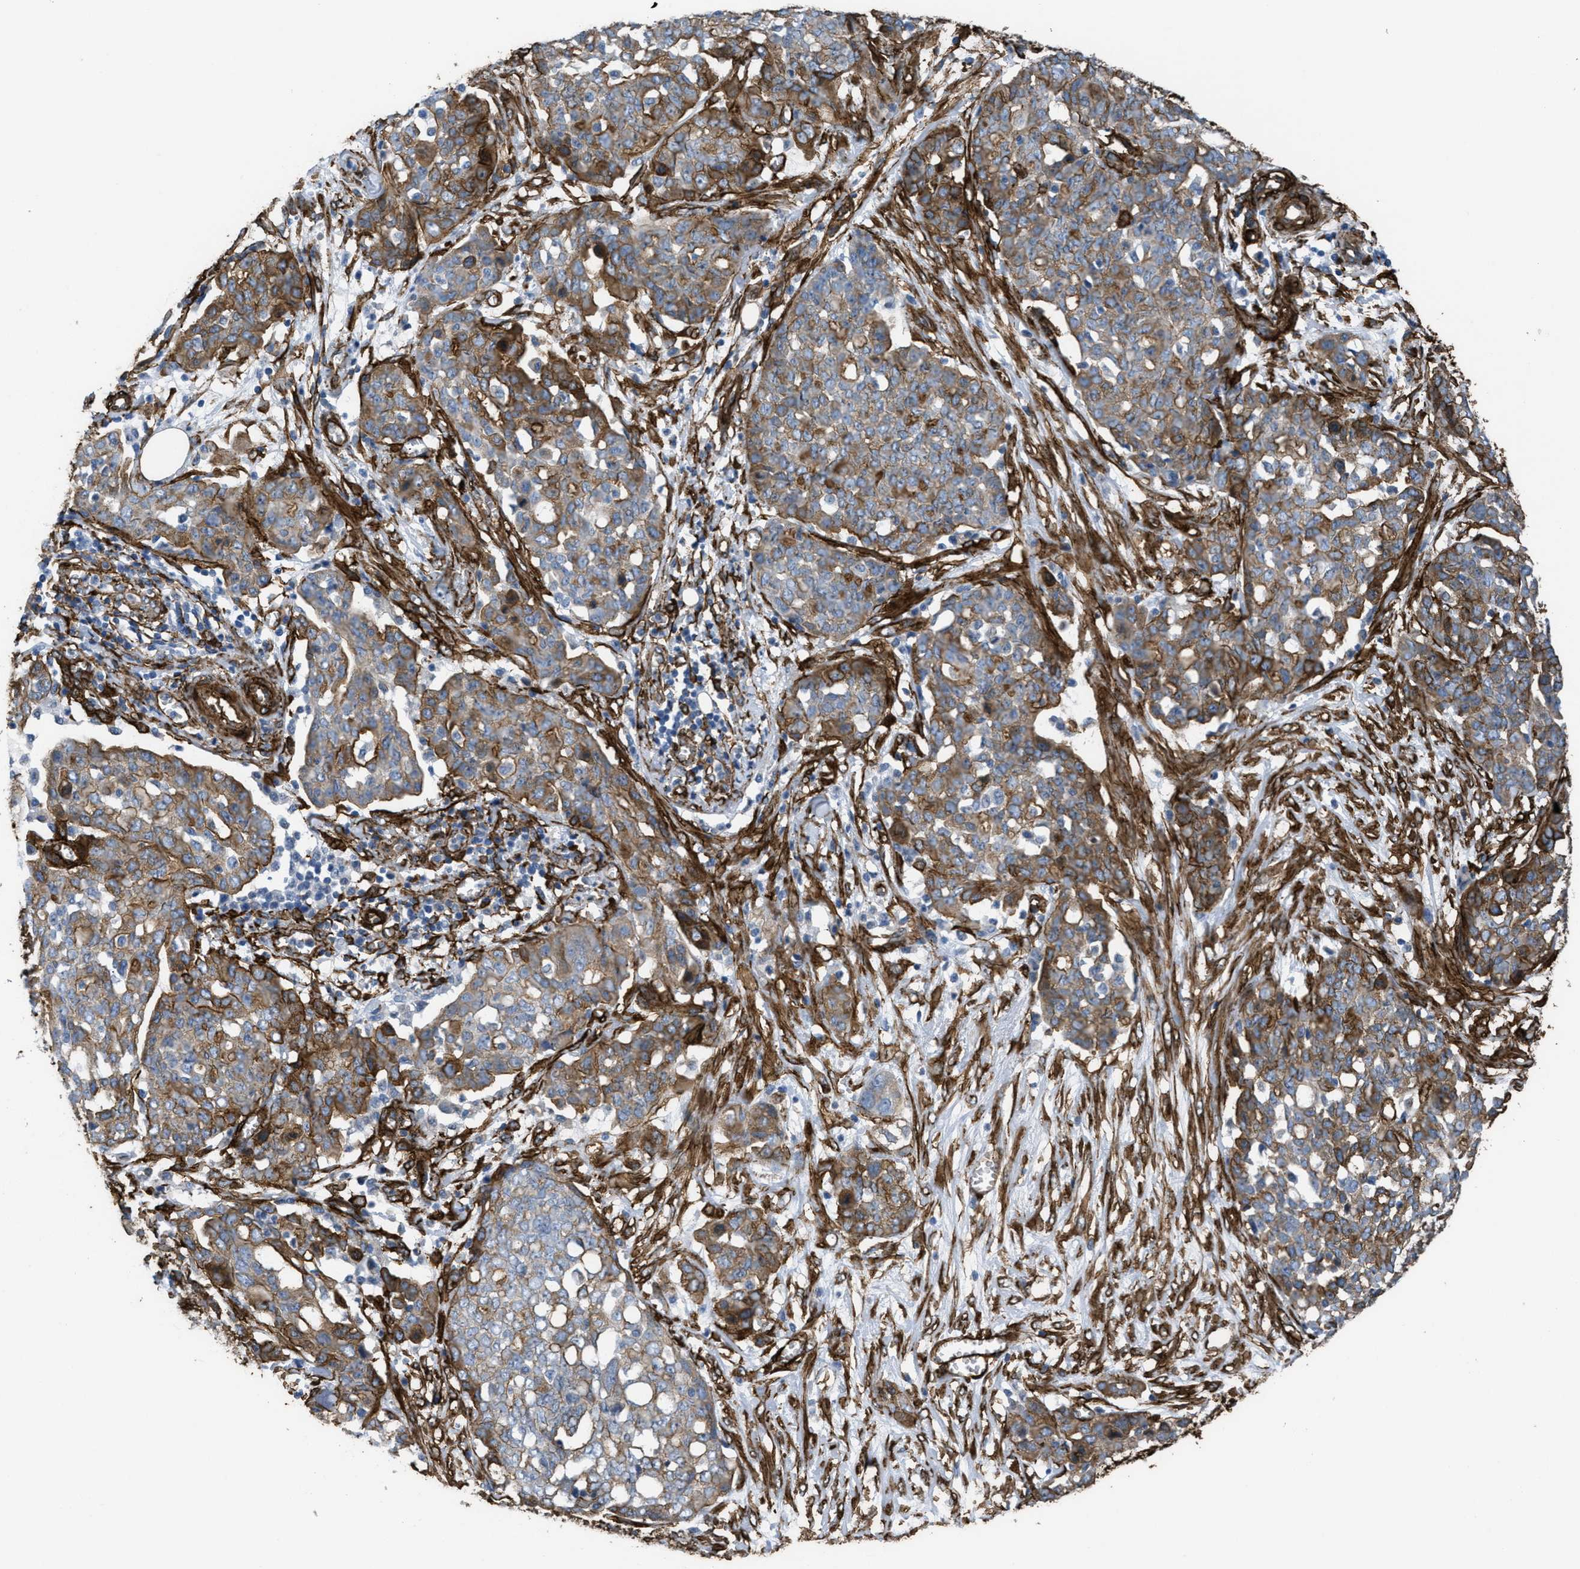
{"staining": {"intensity": "moderate", "quantity": ">75%", "location": "cytoplasmic/membranous"}, "tissue": "ovarian cancer", "cell_type": "Tumor cells", "image_type": "cancer", "snomed": [{"axis": "morphology", "description": "Cystadenocarcinoma, serous, NOS"}, {"axis": "topography", "description": "Soft tissue"}, {"axis": "topography", "description": "Ovary"}], "caption": "About >75% of tumor cells in ovarian cancer (serous cystadenocarcinoma) display moderate cytoplasmic/membranous protein expression as visualized by brown immunohistochemical staining.", "gene": "CALD1", "patient": {"sex": "female", "age": 57}}